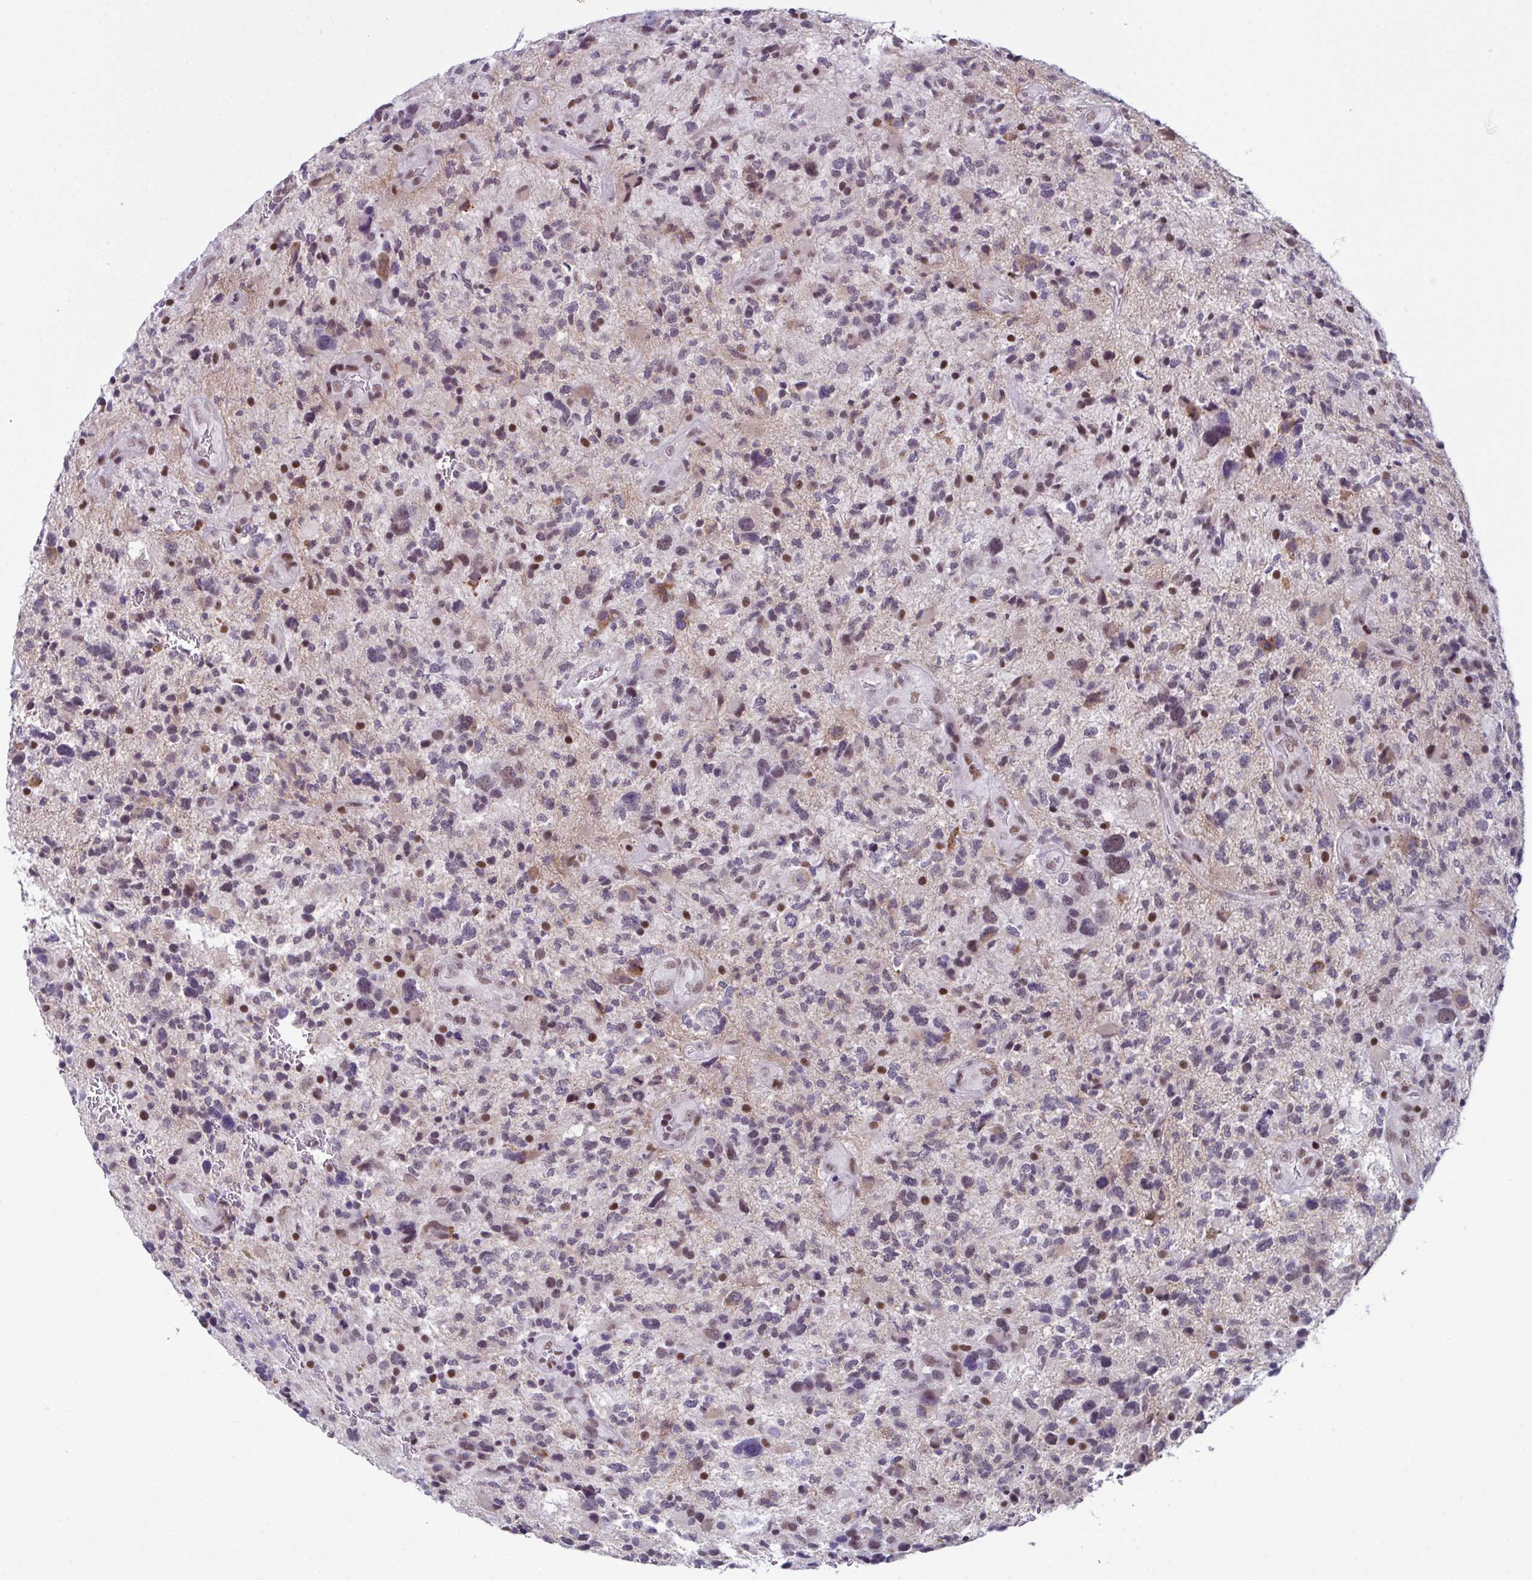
{"staining": {"intensity": "weak", "quantity": "<25%", "location": "nuclear"}, "tissue": "glioma", "cell_type": "Tumor cells", "image_type": "cancer", "snomed": [{"axis": "morphology", "description": "Glioma, malignant, High grade"}, {"axis": "topography", "description": "Brain"}], "caption": "This is a photomicrograph of IHC staining of malignant glioma (high-grade), which shows no staining in tumor cells.", "gene": "RBM7", "patient": {"sex": "female", "age": 71}}